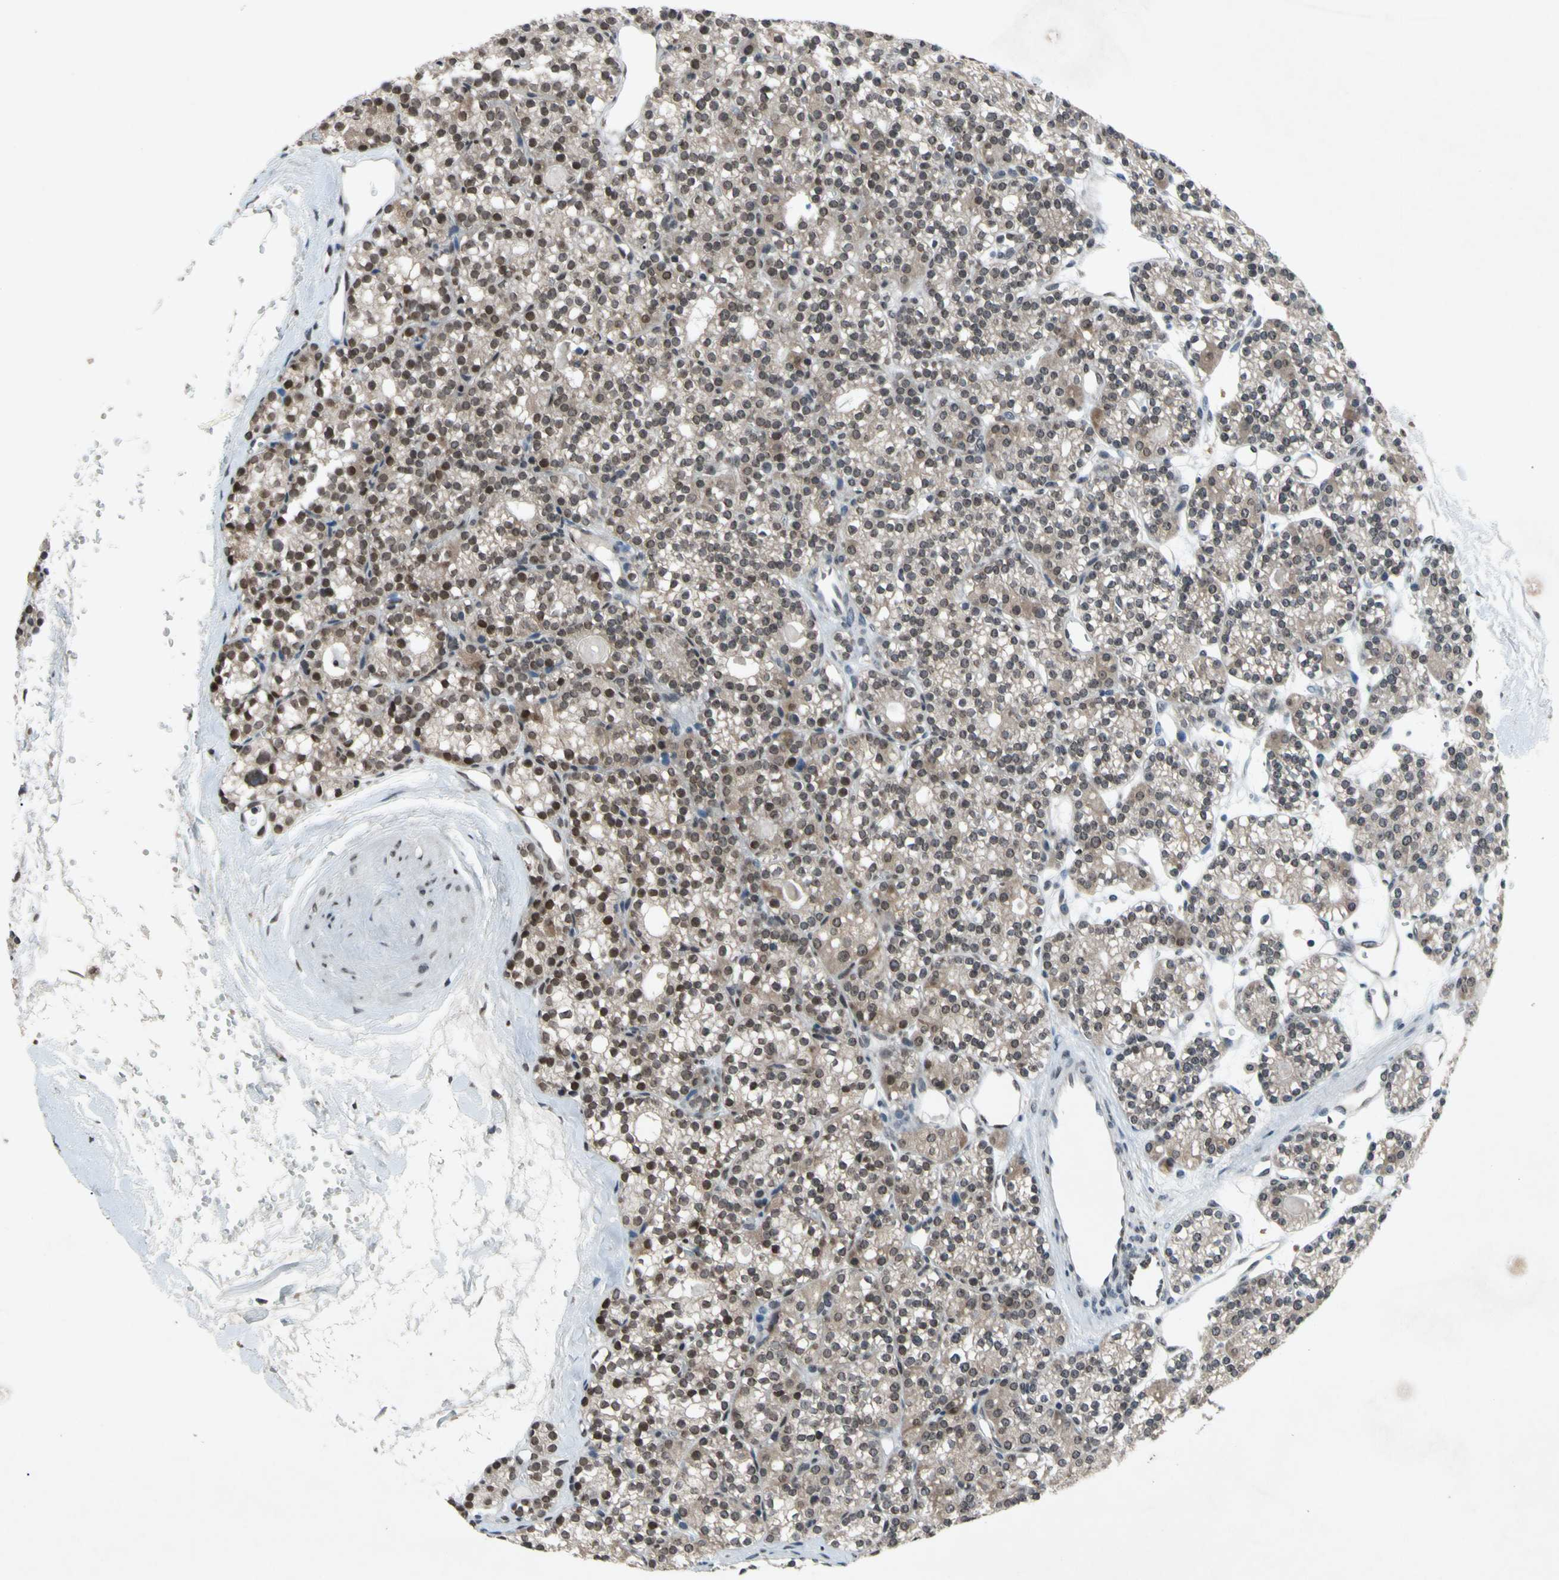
{"staining": {"intensity": "moderate", "quantity": "<25%", "location": "cytoplasmic/membranous,nuclear"}, "tissue": "parathyroid gland", "cell_type": "Glandular cells", "image_type": "normal", "snomed": [{"axis": "morphology", "description": "Normal tissue, NOS"}, {"axis": "topography", "description": "Parathyroid gland"}], "caption": "This is a micrograph of immunohistochemistry (IHC) staining of benign parathyroid gland, which shows moderate expression in the cytoplasmic/membranous,nuclear of glandular cells.", "gene": "XPO1", "patient": {"sex": "female", "age": 64}}